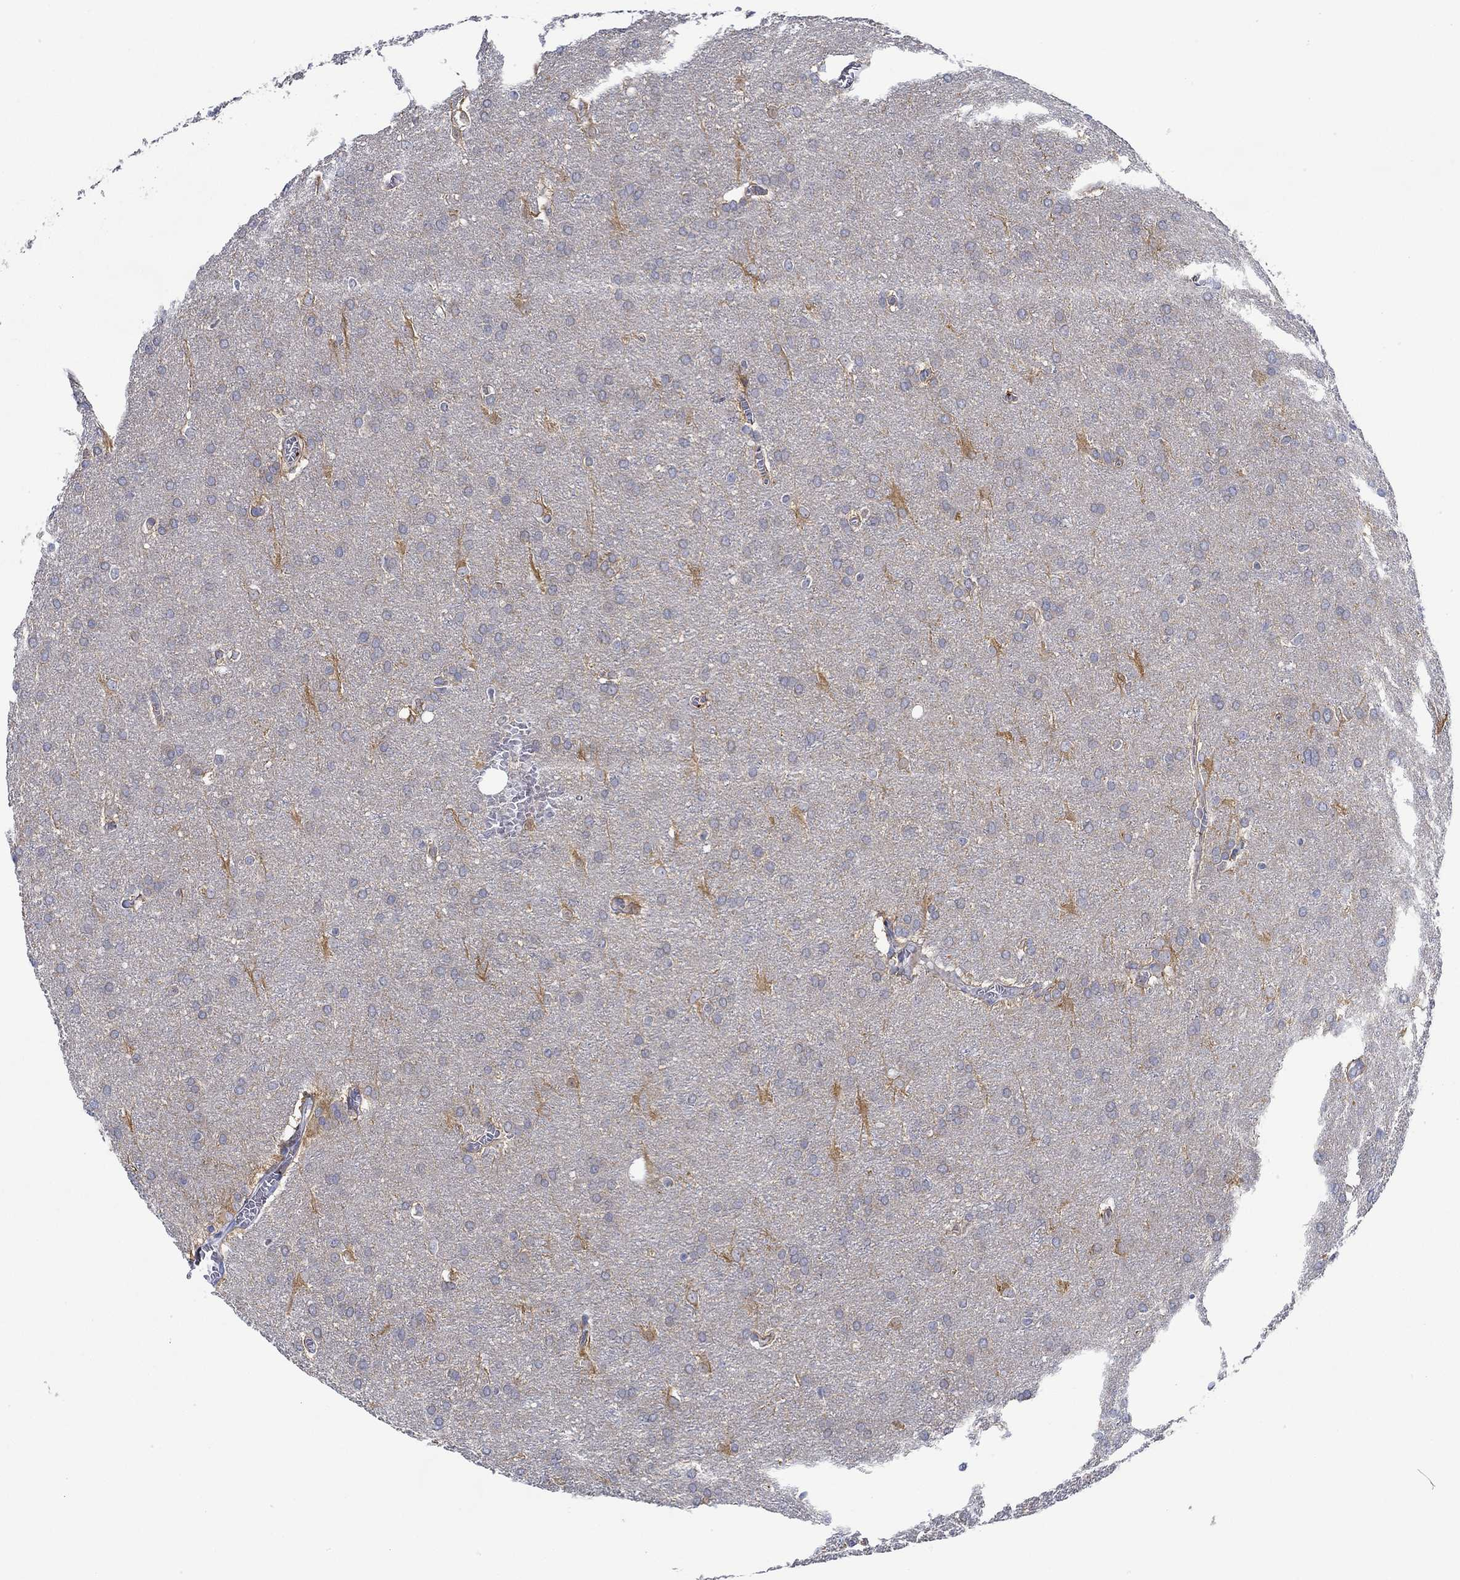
{"staining": {"intensity": "negative", "quantity": "none", "location": "none"}, "tissue": "glioma", "cell_type": "Tumor cells", "image_type": "cancer", "snomed": [{"axis": "morphology", "description": "Glioma, malignant, Low grade"}, {"axis": "topography", "description": "Brain"}], "caption": "High magnification brightfield microscopy of glioma stained with DAB (3,3'-diaminobenzidine) (brown) and counterstained with hematoxylin (blue): tumor cells show no significant staining.", "gene": "SLC27A3", "patient": {"sex": "female", "age": 32}}